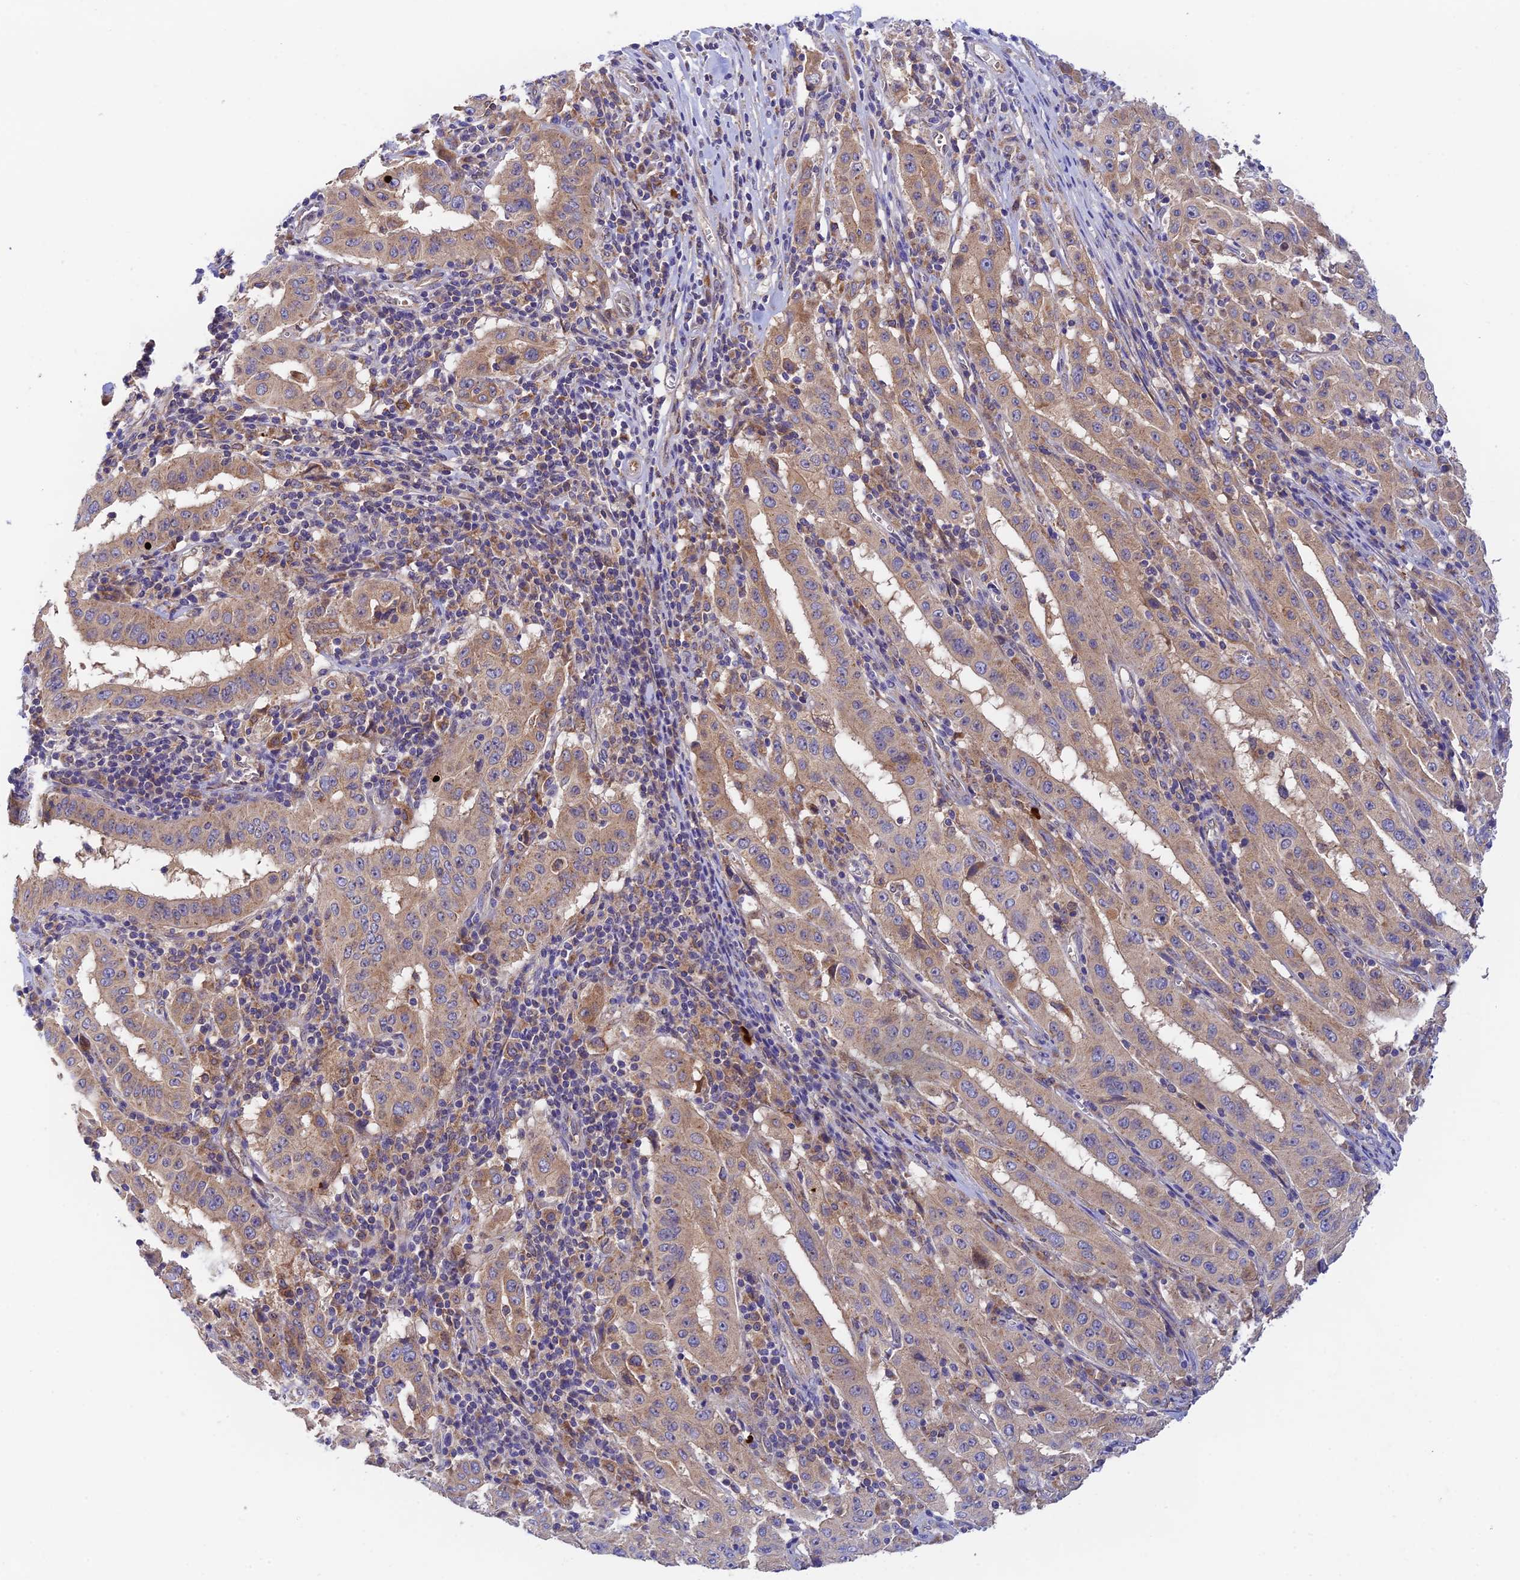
{"staining": {"intensity": "moderate", "quantity": ">75%", "location": "cytoplasmic/membranous"}, "tissue": "pancreatic cancer", "cell_type": "Tumor cells", "image_type": "cancer", "snomed": [{"axis": "morphology", "description": "Adenocarcinoma, NOS"}, {"axis": "topography", "description": "Pancreas"}], "caption": "A brown stain shows moderate cytoplasmic/membranous staining of a protein in pancreatic adenocarcinoma tumor cells.", "gene": "RANBP6", "patient": {"sex": "male", "age": 63}}